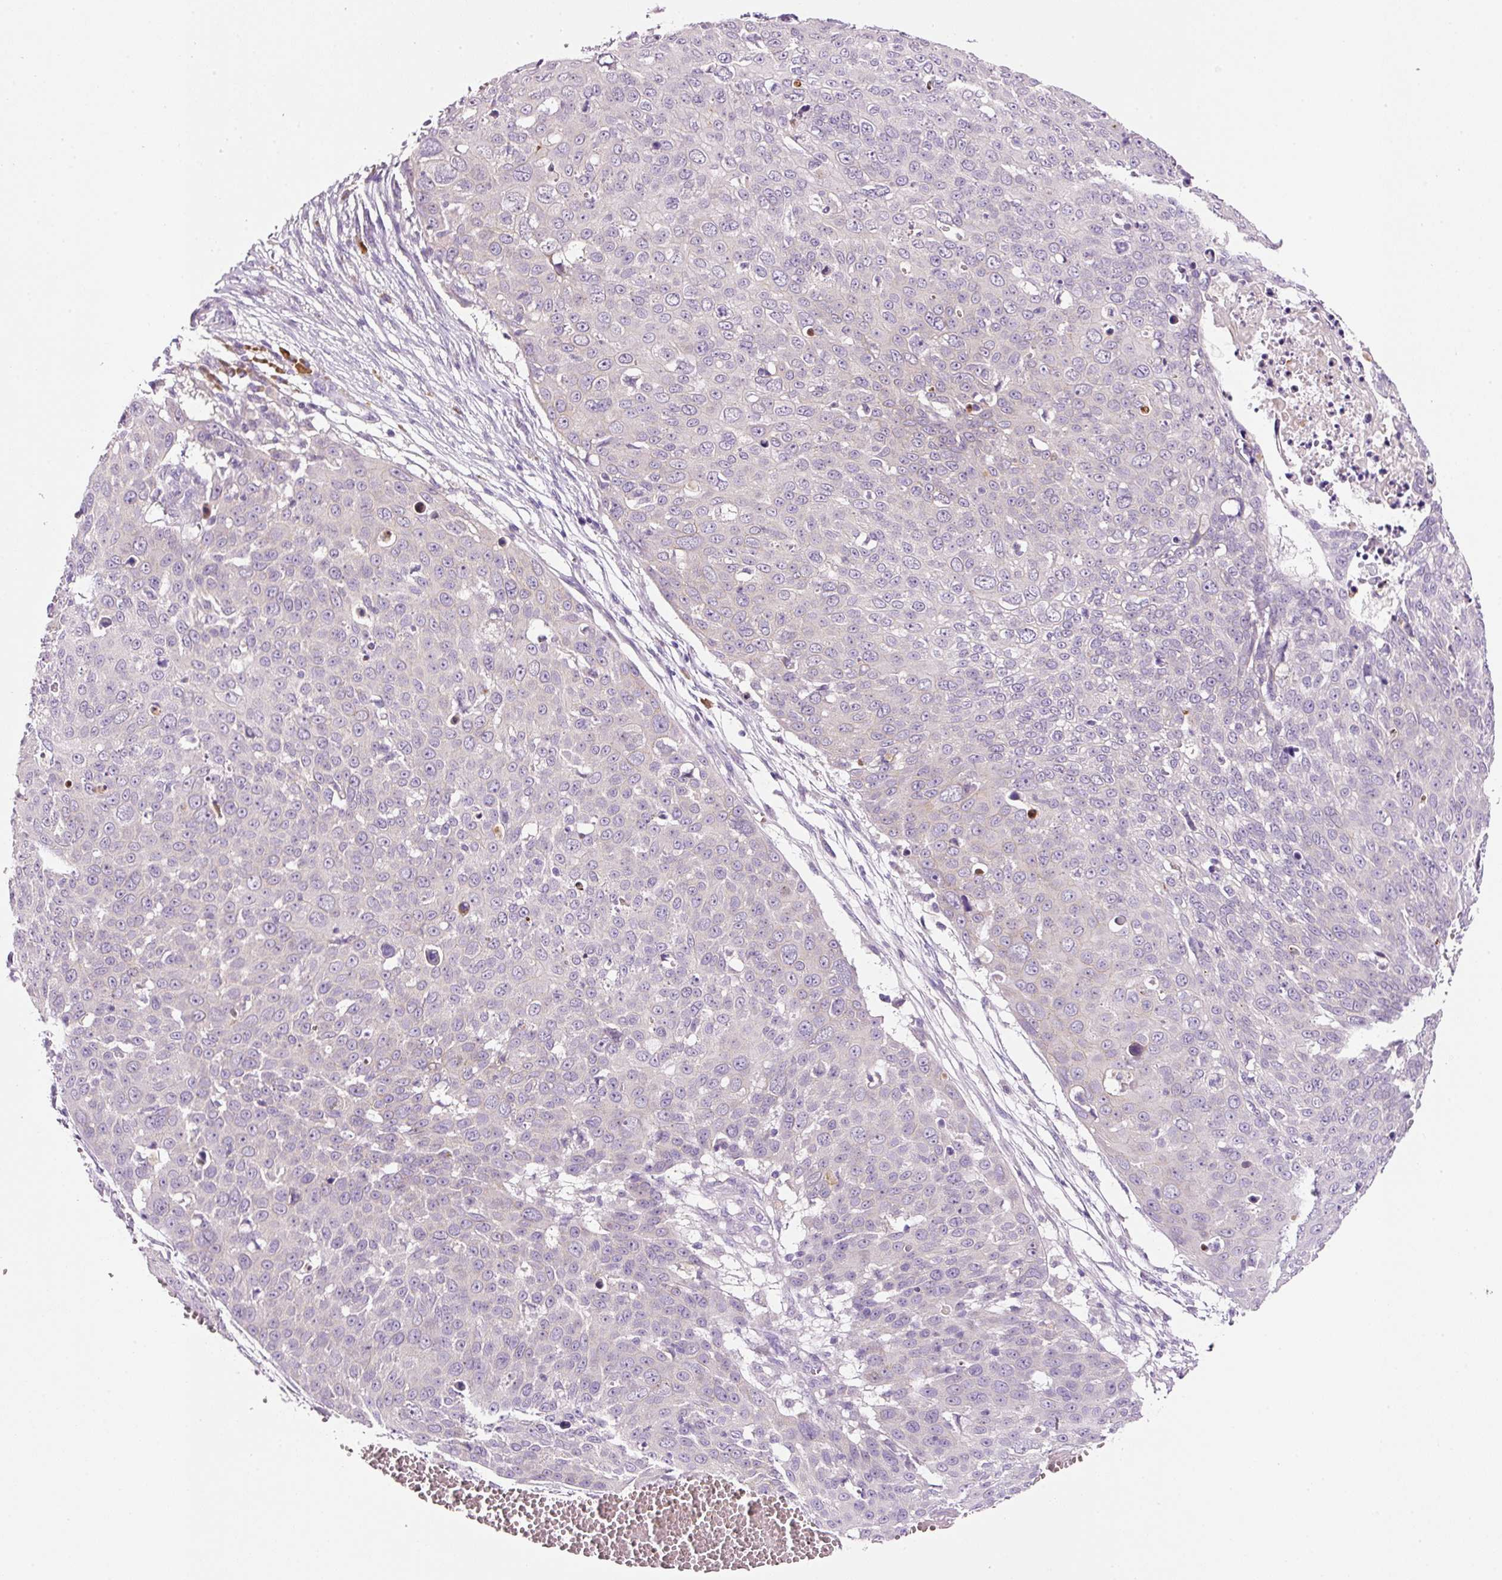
{"staining": {"intensity": "negative", "quantity": "none", "location": "none"}, "tissue": "skin cancer", "cell_type": "Tumor cells", "image_type": "cancer", "snomed": [{"axis": "morphology", "description": "Squamous cell carcinoma, NOS"}, {"axis": "topography", "description": "Skin"}], "caption": "This is a photomicrograph of immunohistochemistry (IHC) staining of skin squamous cell carcinoma, which shows no positivity in tumor cells.", "gene": "TENT5C", "patient": {"sex": "male", "age": 71}}